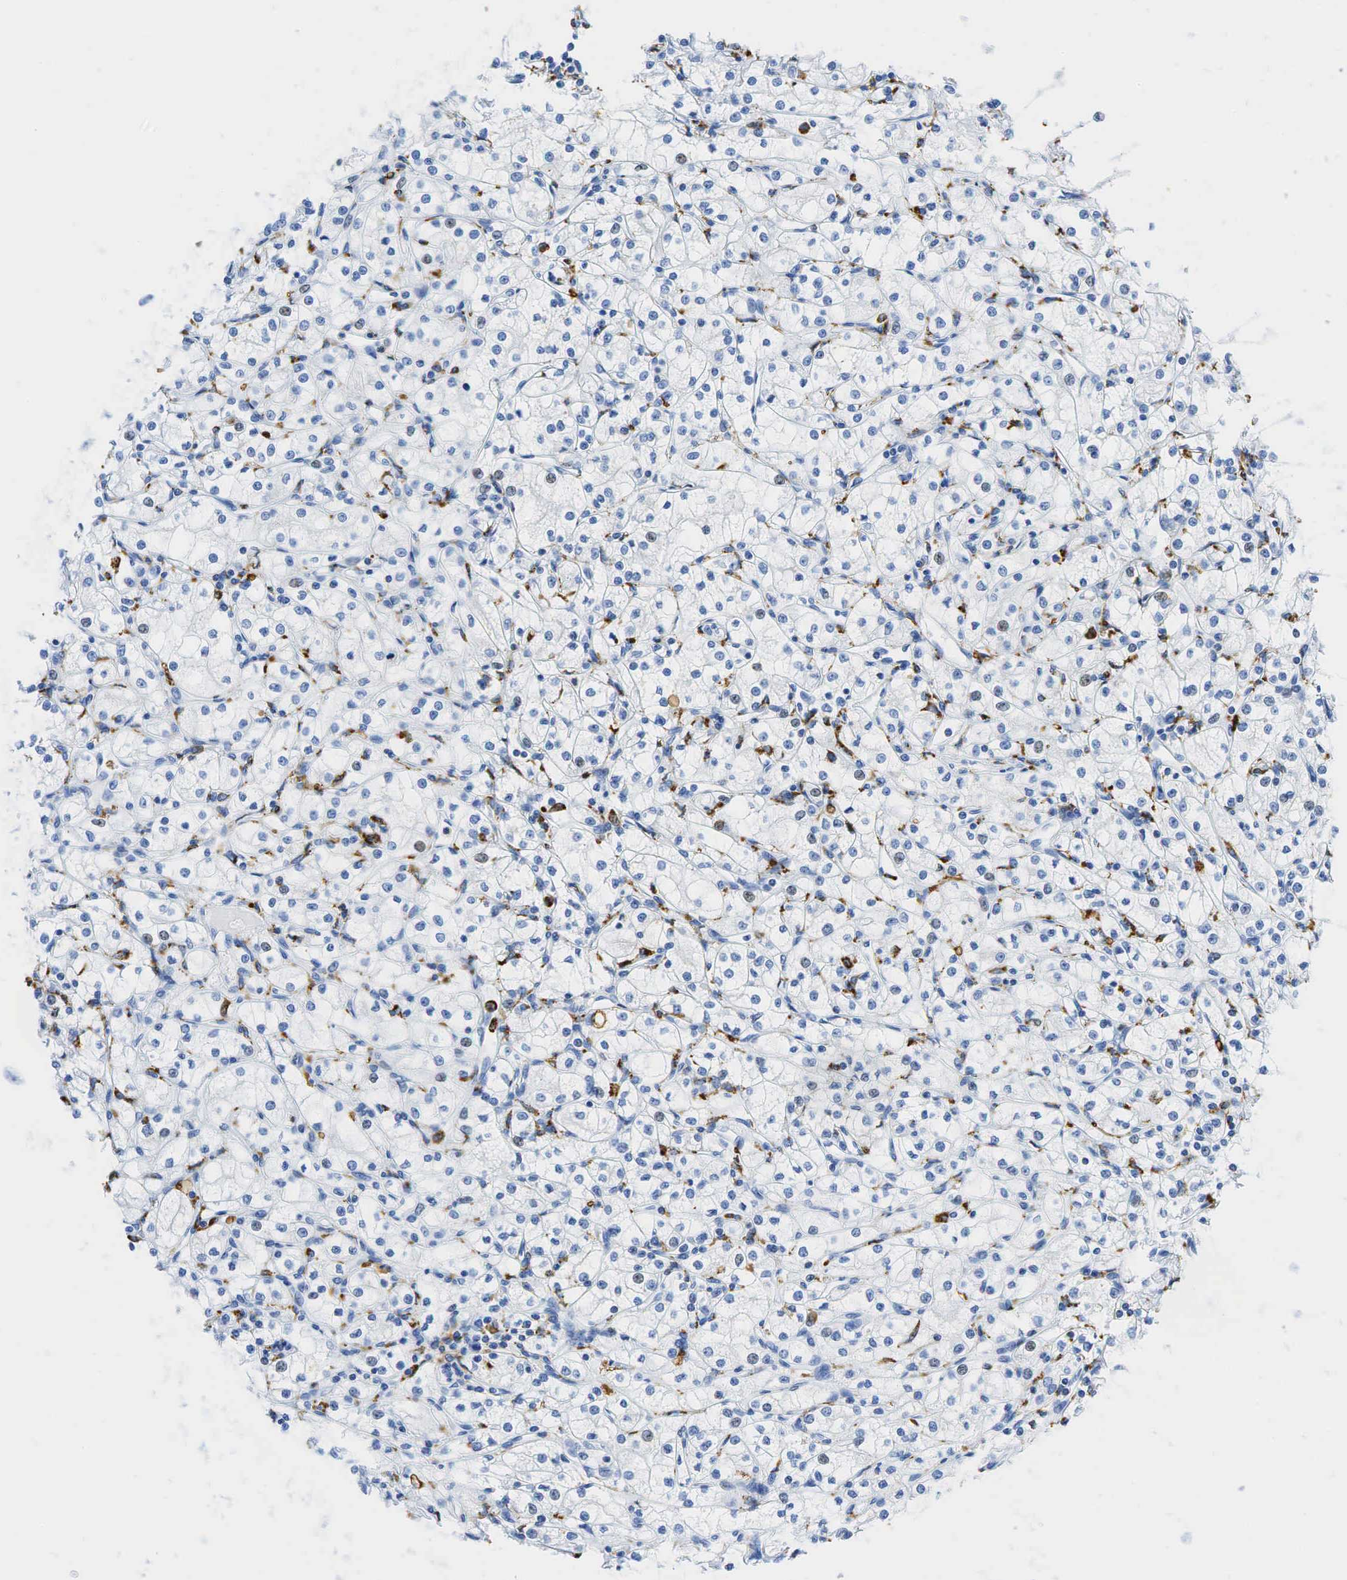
{"staining": {"intensity": "negative", "quantity": "none", "location": "none"}, "tissue": "renal cancer", "cell_type": "Tumor cells", "image_type": "cancer", "snomed": [{"axis": "morphology", "description": "Adenocarcinoma, NOS"}, {"axis": "topography", "description": "Kidney"}], "caption": "Immunohistochemistry (IHC) histopathology image of adenocarcinoma (renal) stained for a protein (brown), which shows no positivity in tumor cells.", "gene": "CD68", "patient": {"sex": "male", "age": 61}}